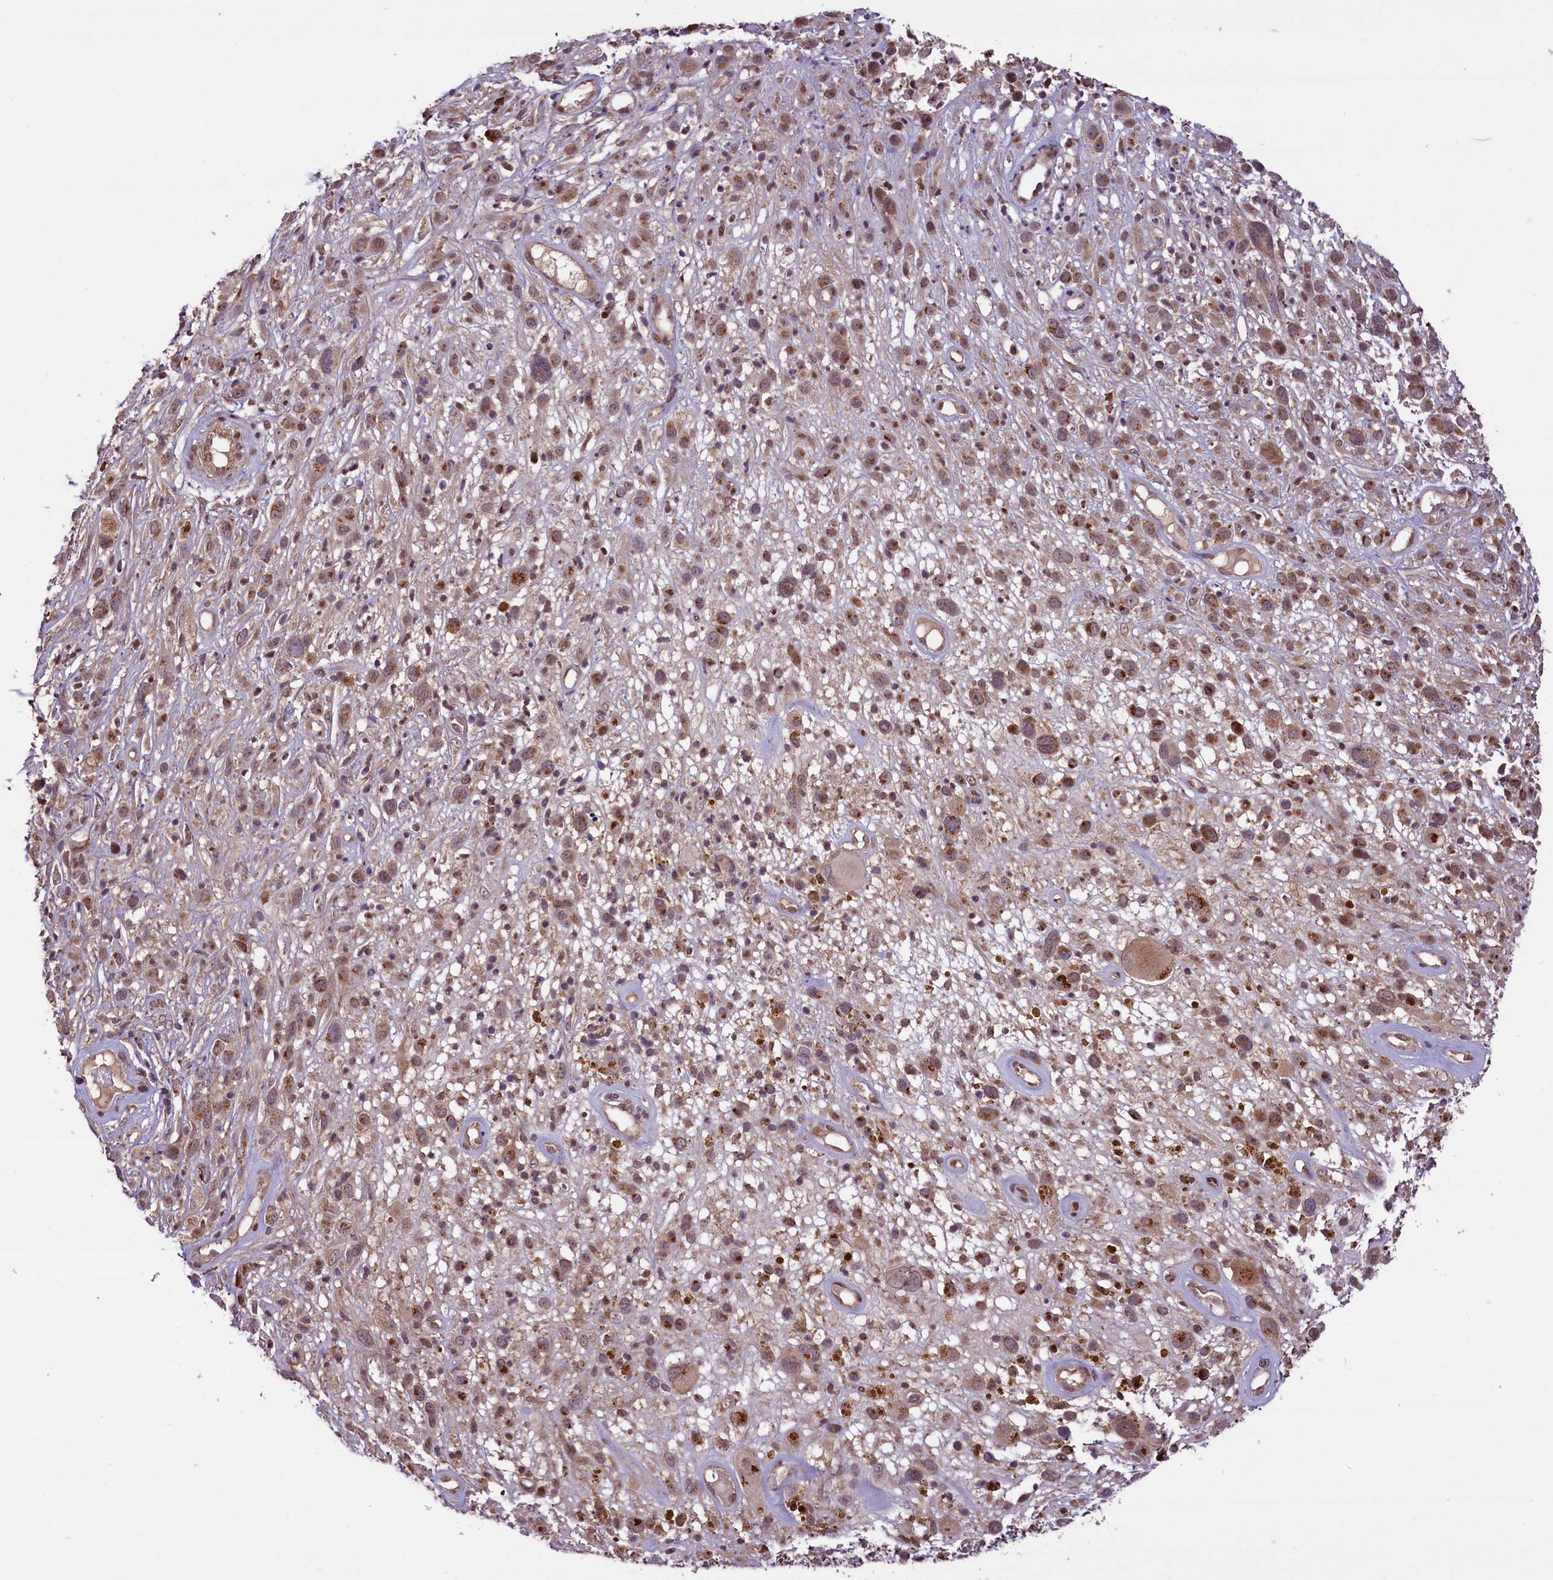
{"staining": {"intensity": "moderate", "quantity": ">75%", "location": "cytoplasmic/membranous"}, "tissue": "melanoma", "cell_type": "Tumor cells", "image_type": "cancer", "snomed": [{"axis": "morphology", "description": "Malignant melanoma, NOS"}, {"axis": "topography", "description": "Skin of trunk"}], "caption": "Moderate cytoplasmic/membranous expression for a protein is seen in about >75% of tumor cells of malignant melanoma using immunohistochemistry (IHC).", "gene": "HDAC5", "patient": {"sex": "male", "age": 71}}